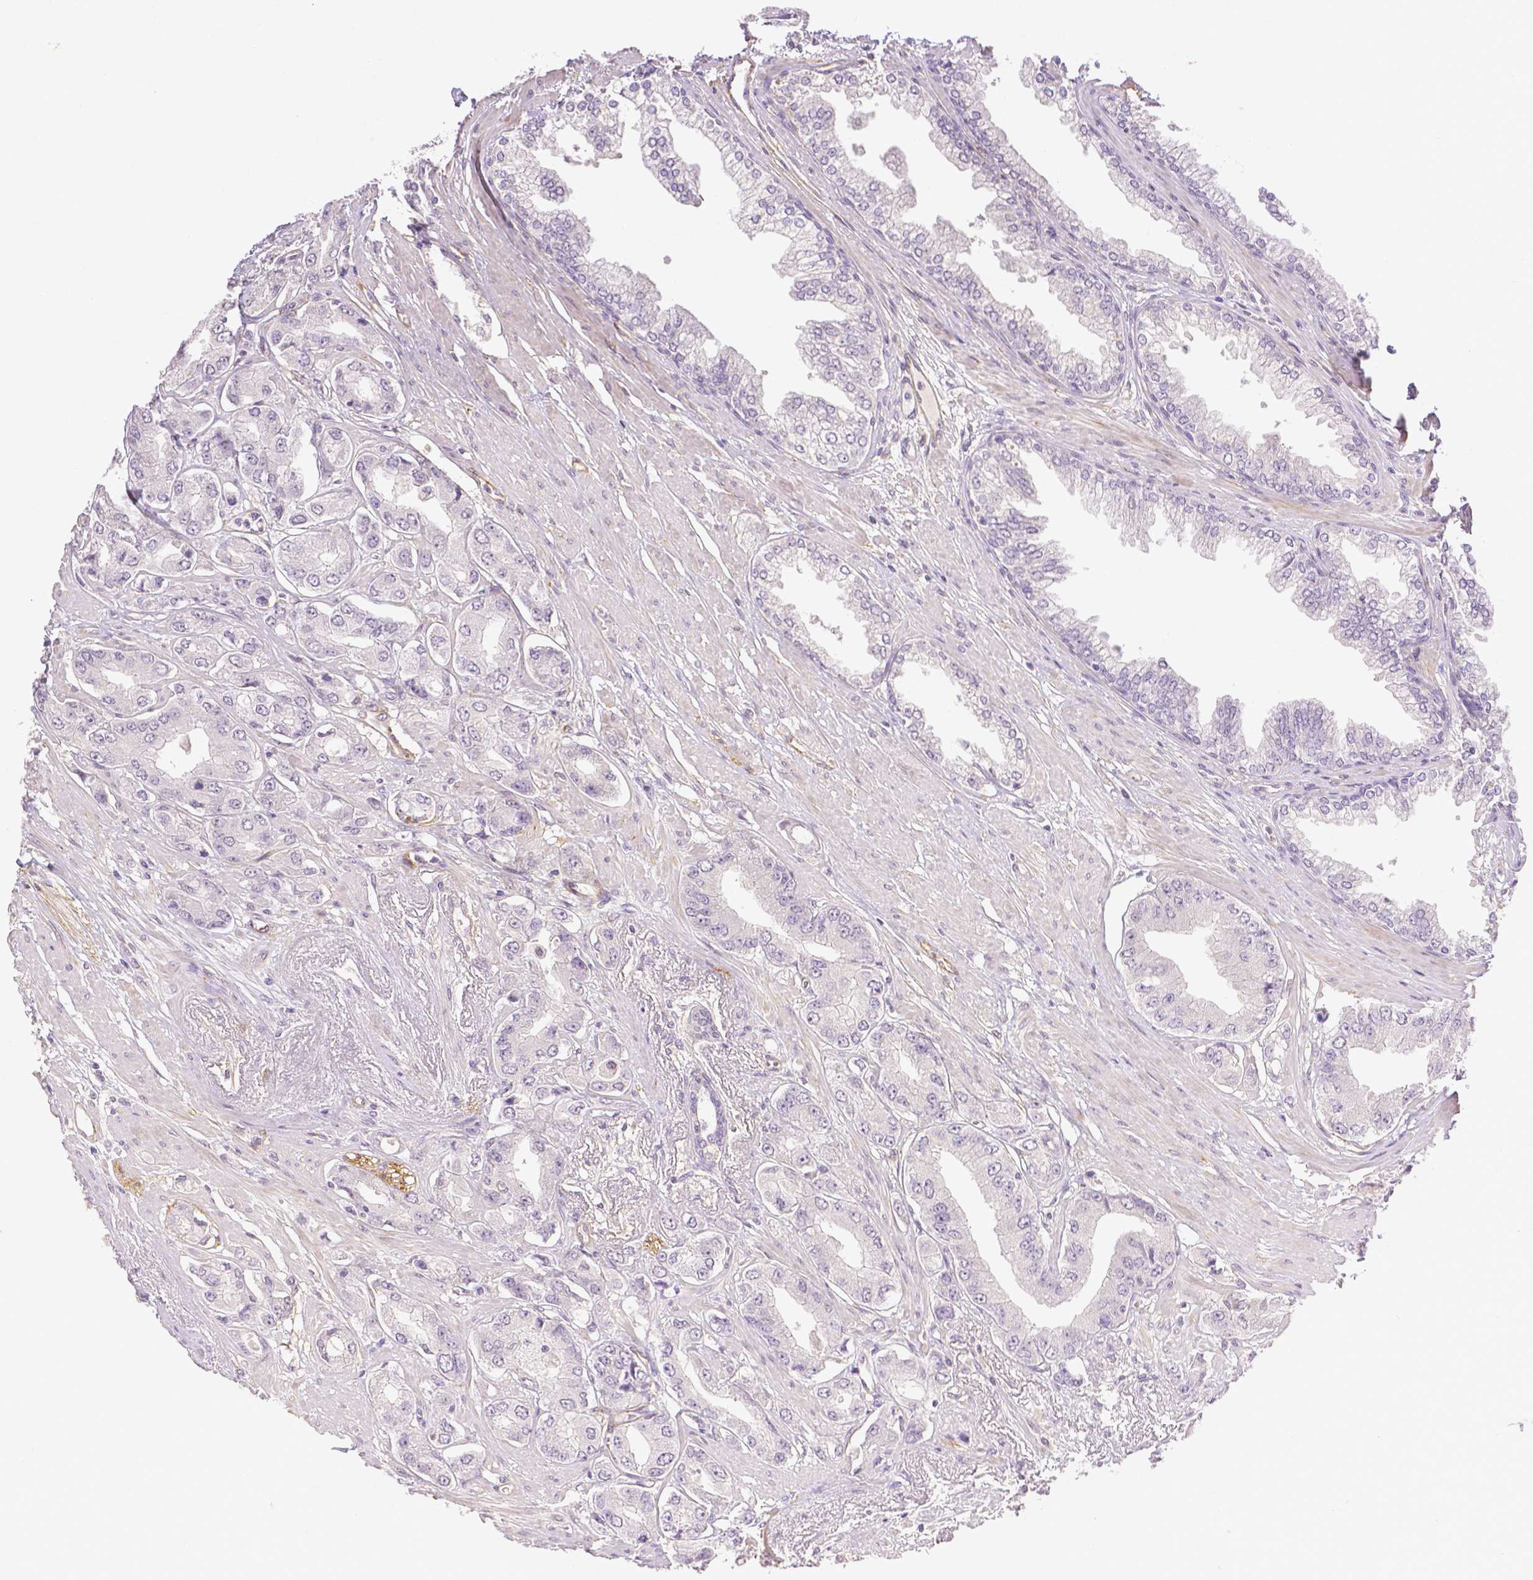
{"staining": {"intensity": "negative", "quantity": "none", "location": "none"}, "tissue": "prostate cancer", "cell_type": "Tumor cells", "image_type": "cancer", "snomed": [{"axis": "morphology", "description": "Adenocarcinoma, Low grade"}, {"axis": "topography", "description": "Prostate"}], "caption": "Immunohistochemistry (IHC) of human prostate cancer shows no staining in tumor cells.", "gene": "THY1", "patient": {"sex": "male", "age": 60}}